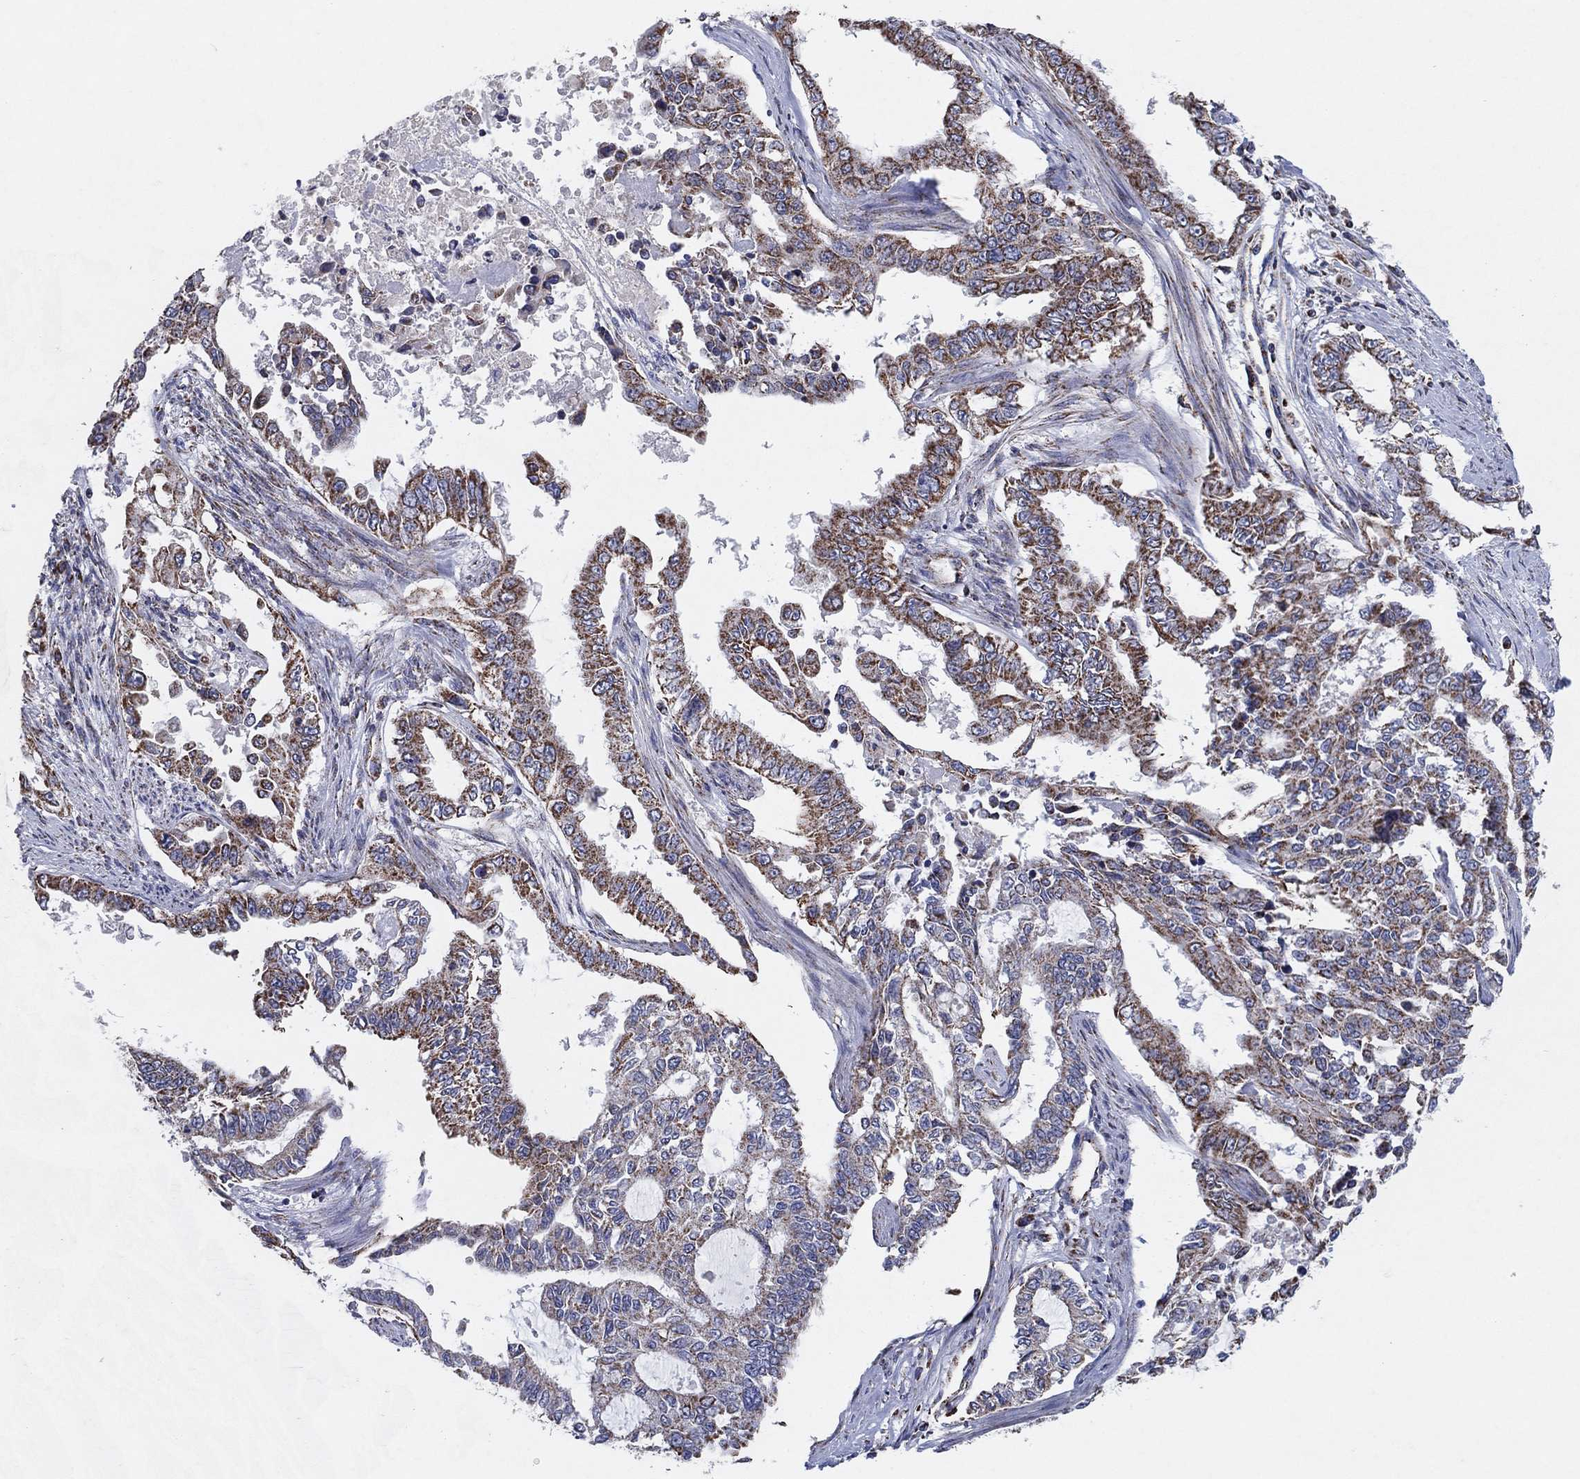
{"staining": {"intensity": "strong", "quantity": "25%-75%", "location": "cytoplasmic/membranous"}, "tissue": "endometrial cancer", "cell_type": "Tumor cells", "image_type": "cancer", "snomed": [{"axis": "morphology", "description": "Adenocarcinoma, NOS"}, {"axis": "topography", "description": "Uterus"}], "caption": "Endometrial cancer (adenocarcinoma) stained with a brown dye shows strong cytoplasmic/membranous positive expression in approximately 25%-75% of tumor cells.", "gene": "C9orf85", "patient": {"sex": "female", "age": 59}}